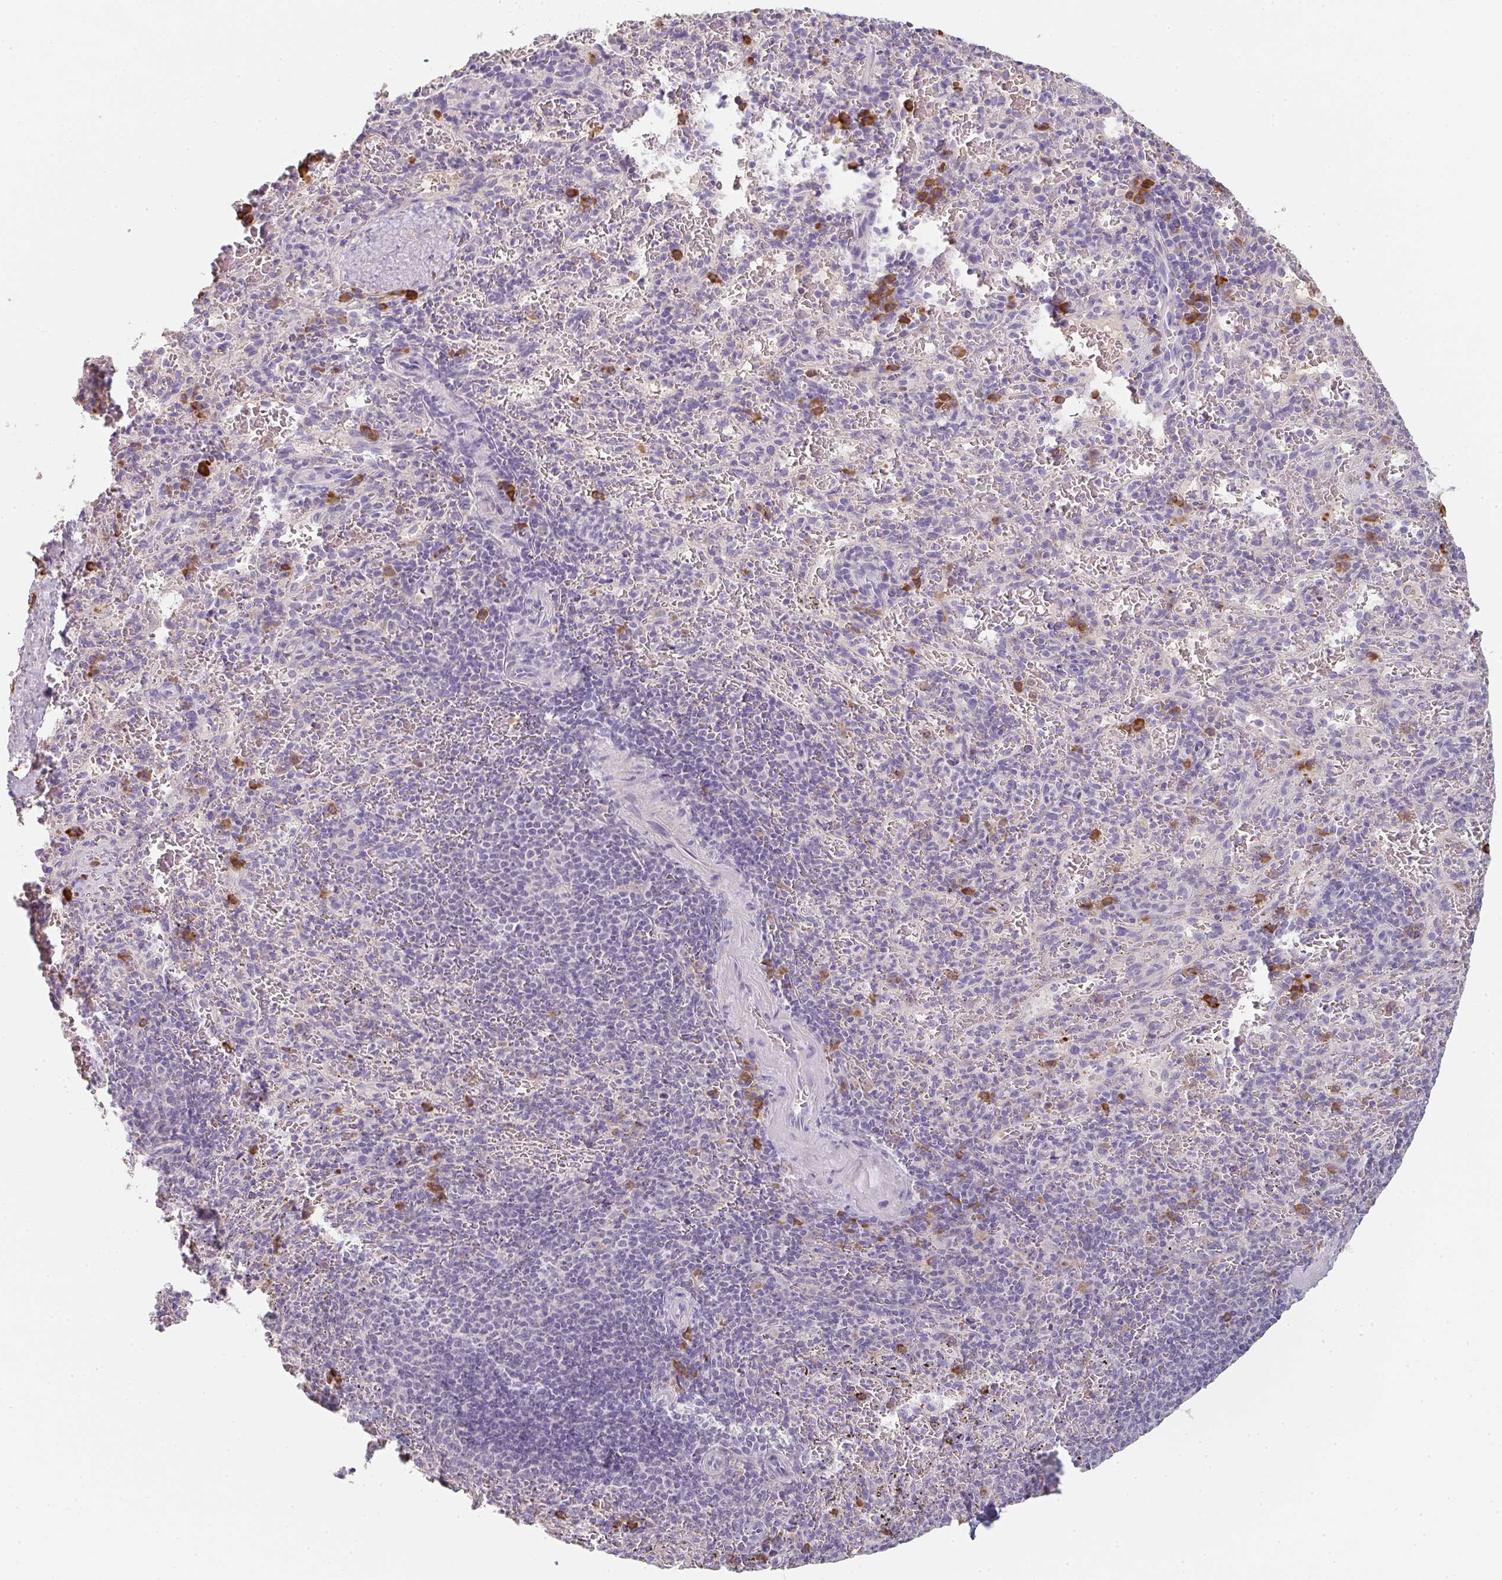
{"staining": {"intensity": "strong", "quantity": "<25%", "location": "cytoplasmic/membranous"}, "tissue": "spleen", "cell_type": "Cells in red pulp", "image_type": "normal", "snomed": [{"axis": "morphology", "description": "Normal tissue, NOS"}, {"axis": "topography", "description": "Spleen"}], "caption": "Brown immunohistochemical staining in normal spleen exhibits strong cytoplasmic/membranous positivity in about <25% of cells in red pulp. Immunohistochemistry (ihc) stains the protein in brown and the nuclei are stained blue.", "gene": "ZNF215", "patient": {"sex": "male", "age": 57}}